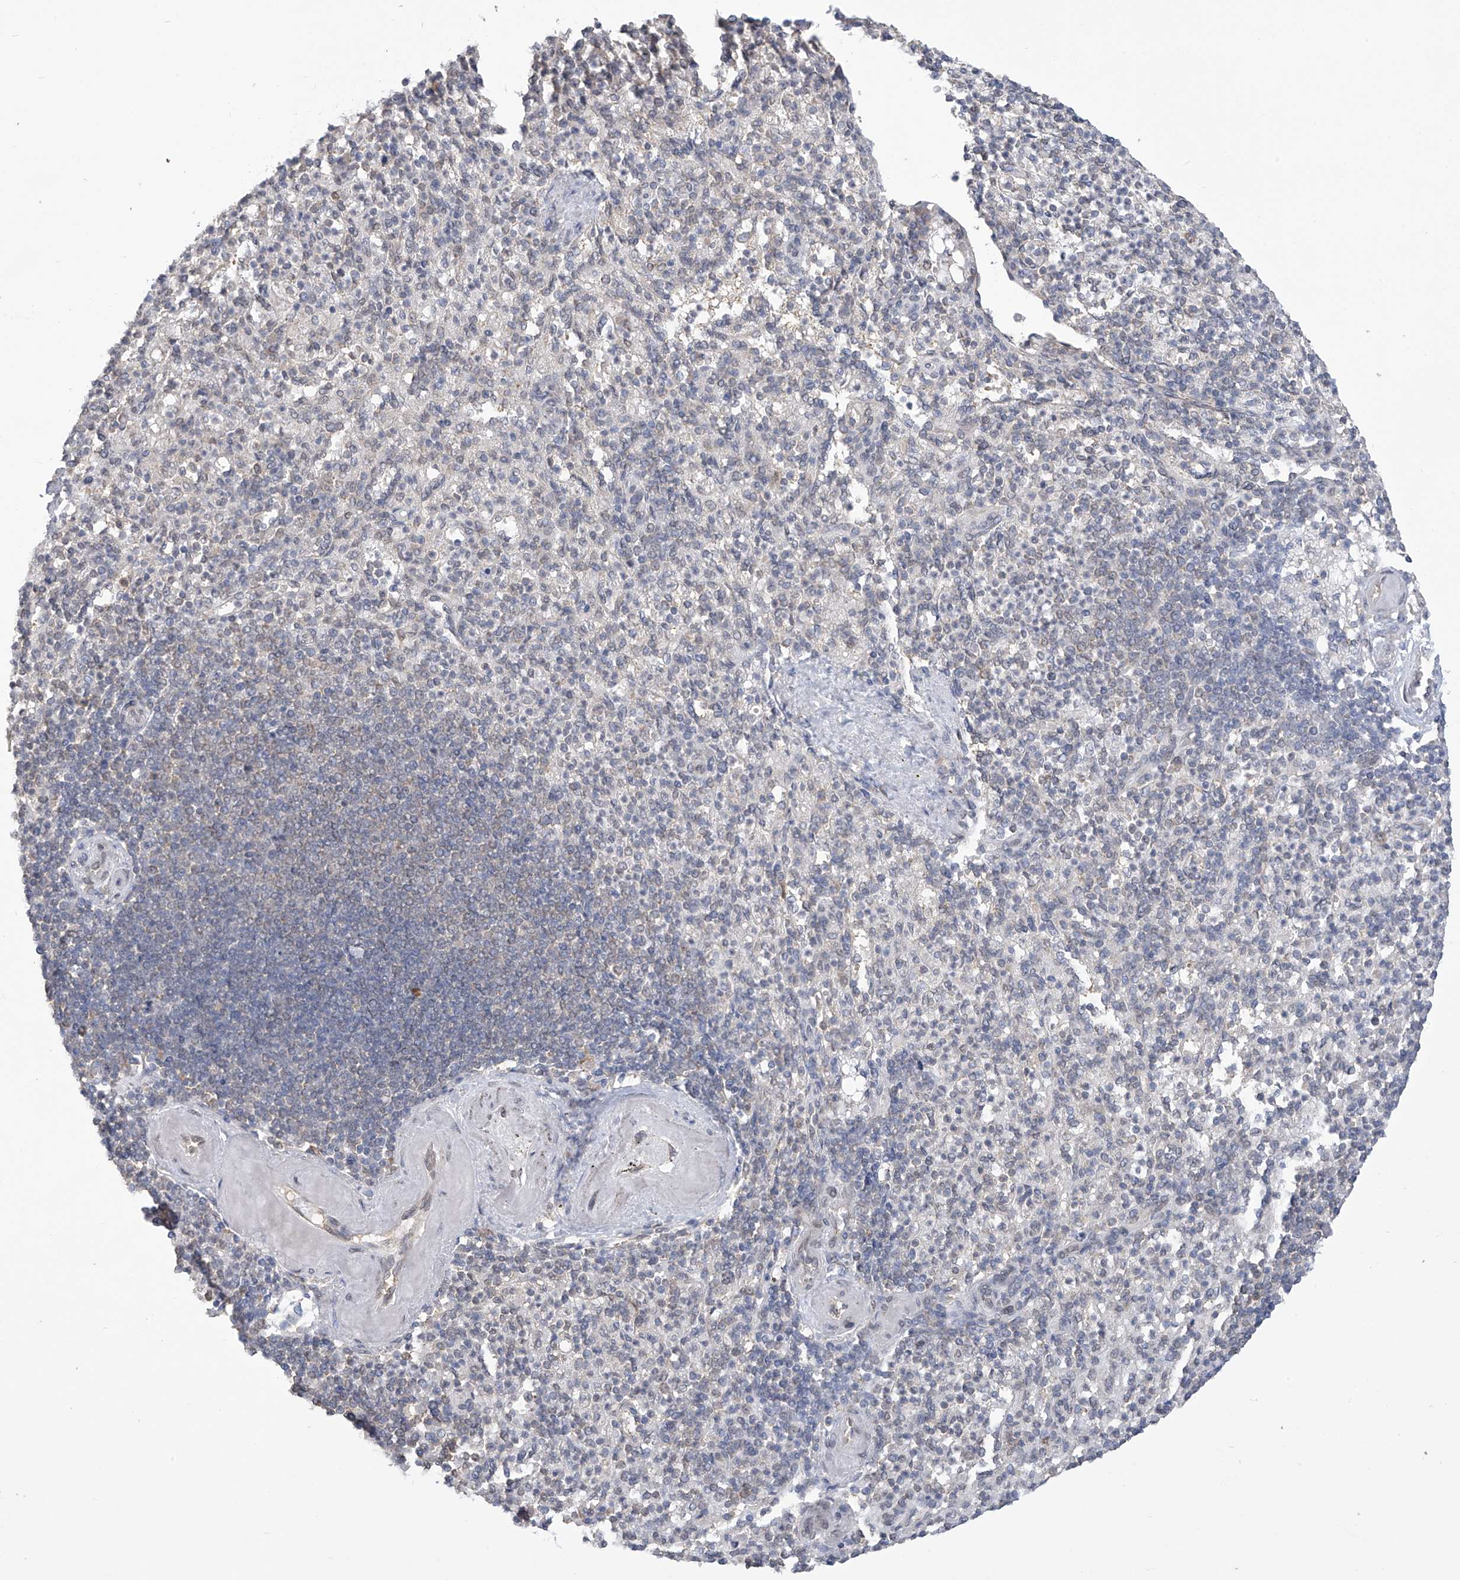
{"staining": {"intensity": "weak", "quantity": "<25%", "location": "nuclear"}, "tissue": "spleen", "cell_type": "Cells in red pulp", "image_type": "normal", "snomed": [{"axis": "morphology", "description": "Normal tissue, NOS"}, {"axis": "topography", "description": "Spleen"}], "caption": "Immunohistochemistry (IHC) micrograph of benign spleen: spleen stained with DAB demonstrates no significant protein expression in cells in red pulp. The staining is performed using DAB brown chromogen with nuclei counter-stained in using hematoxylin.", "gene": "KIAA1522", "patient": {"sex": "female", "age": 74}}